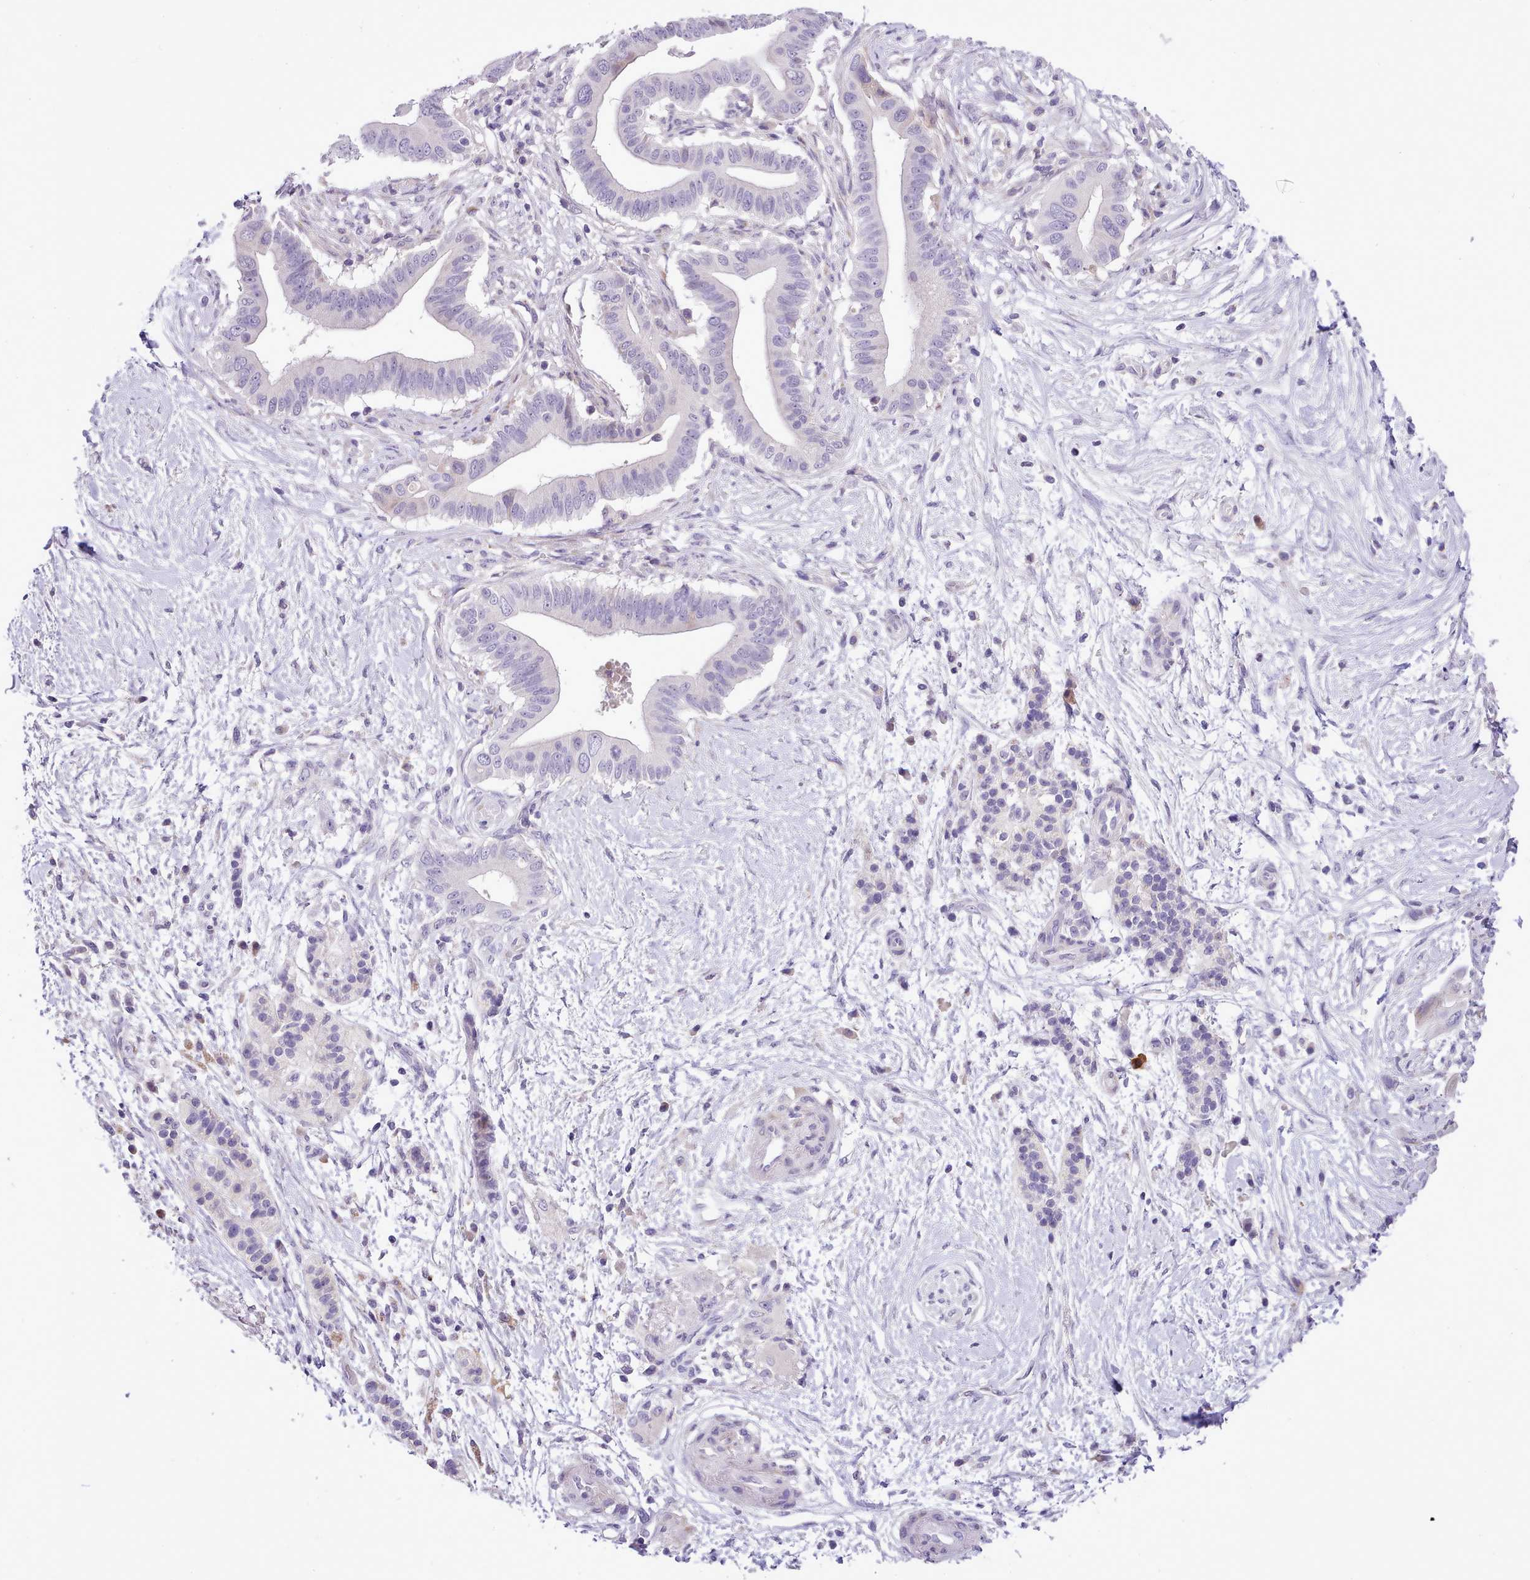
{"staining": {"intensity": "negative", "quantity": "none", "location": "none"}, "tissue": "pancreatic cancer", "cell_type": "Tumor cells", "image_type": "cancer", "snomed": [{"axis": "morphology", "description": "Adenocarcinoma, NOS"}, {"axis": "topography", "description": "Pancreas"}], "caption": "Pancreatic adenocarcinoma was stained to show a protein in brown. There is no significant positivity in tumor cells.", "gene": "FAM83E", "patient": {"sex": "male", "age": 68}}